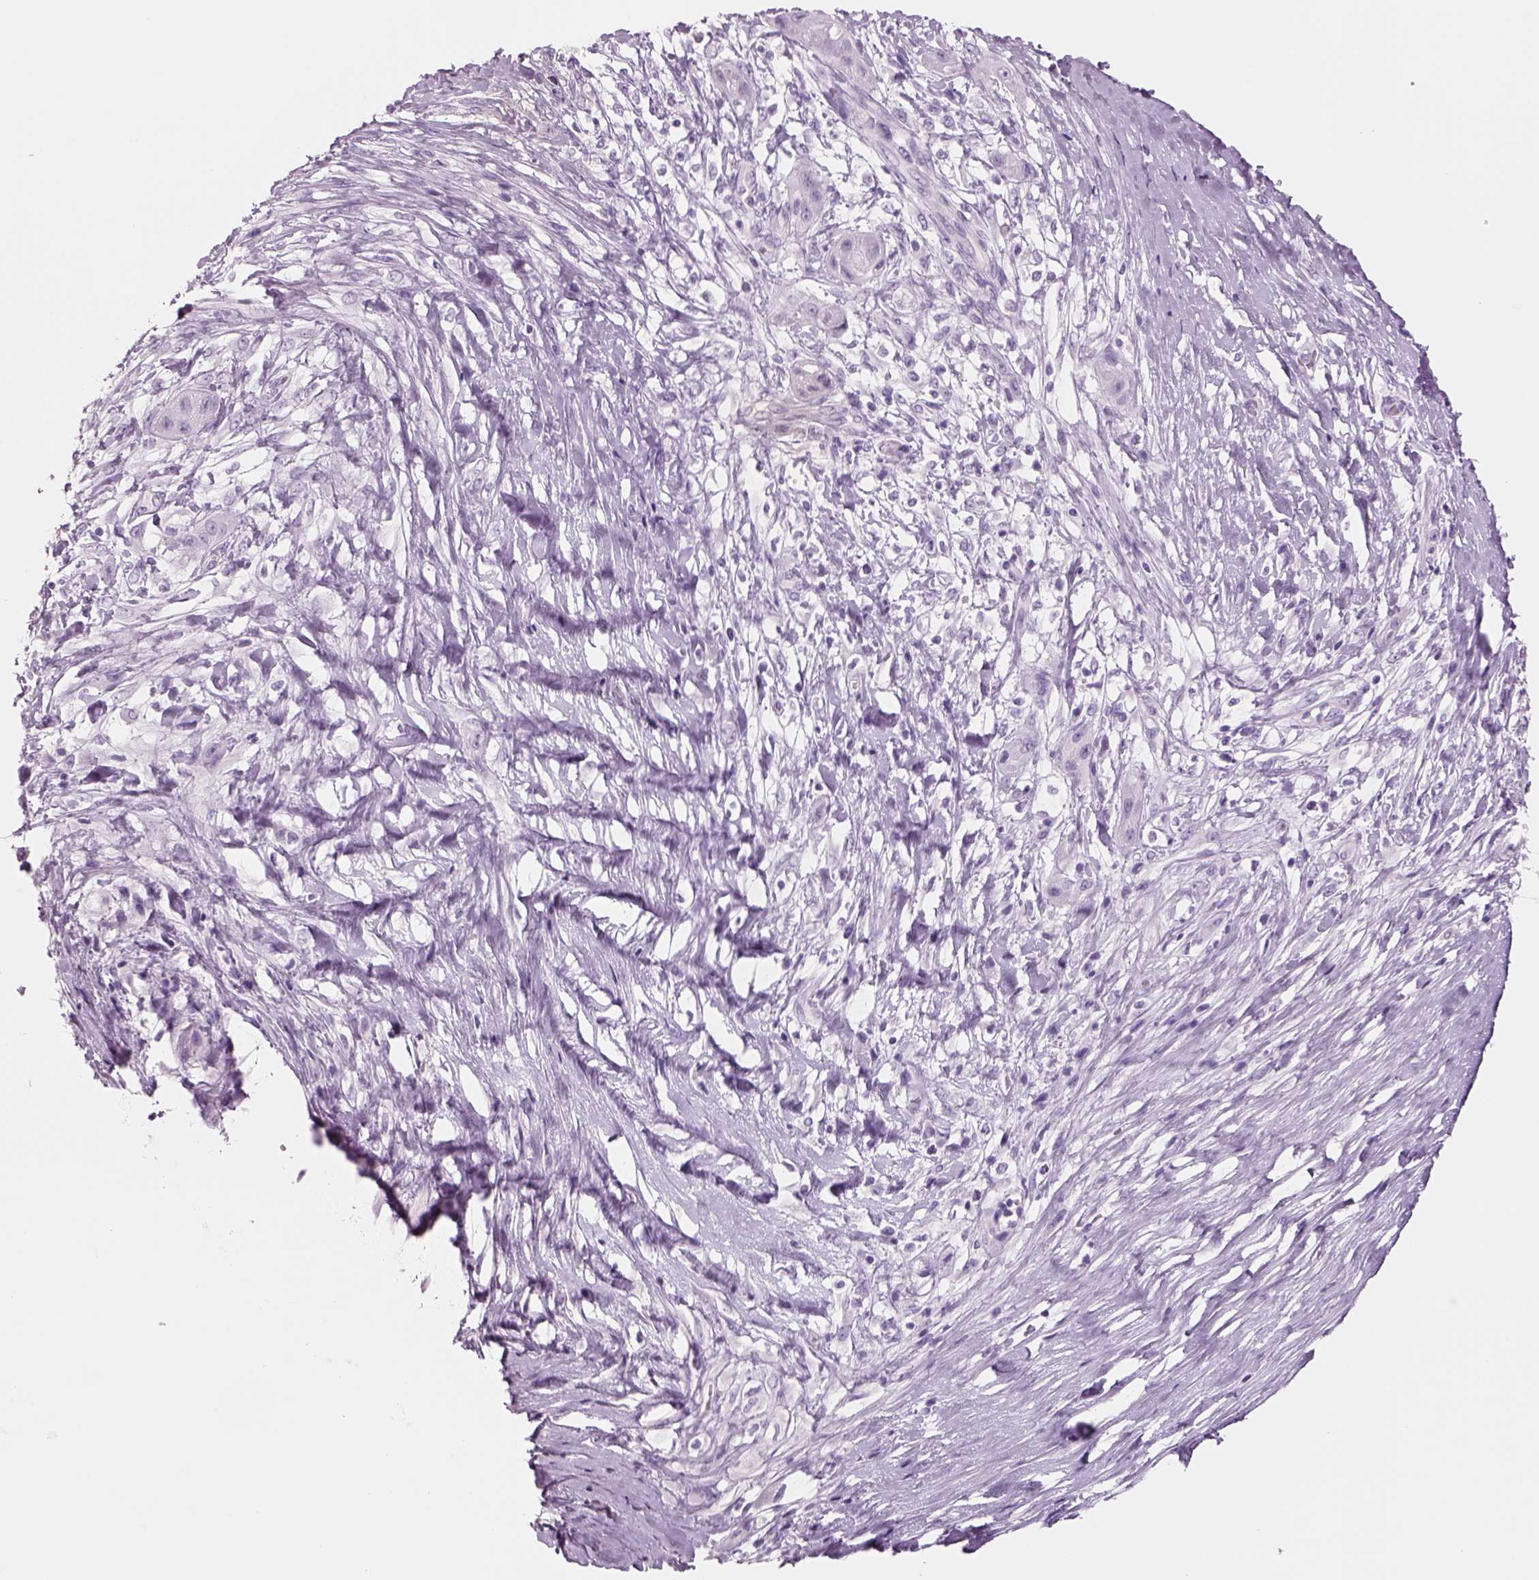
{"staining": {"intensity": "negative", "quantity": "none", "location": "none"}, "tissue": "skin cancer", "cell_type": "Tumor cells", "image_type": "cancer", "snomed": [{"axis": "morphology", "description": "Squamous cell carcinoma, NOS"}, {"axis": "topography", "description": "Skin"}], "caption": "A high-resolution image shows immunohistochemistry staining of squamous cell carcinoma (skin), which shows no significant positivity in tumor cells.", "gene": "RHO", "patient": {"sex": "male", "age": 62}}